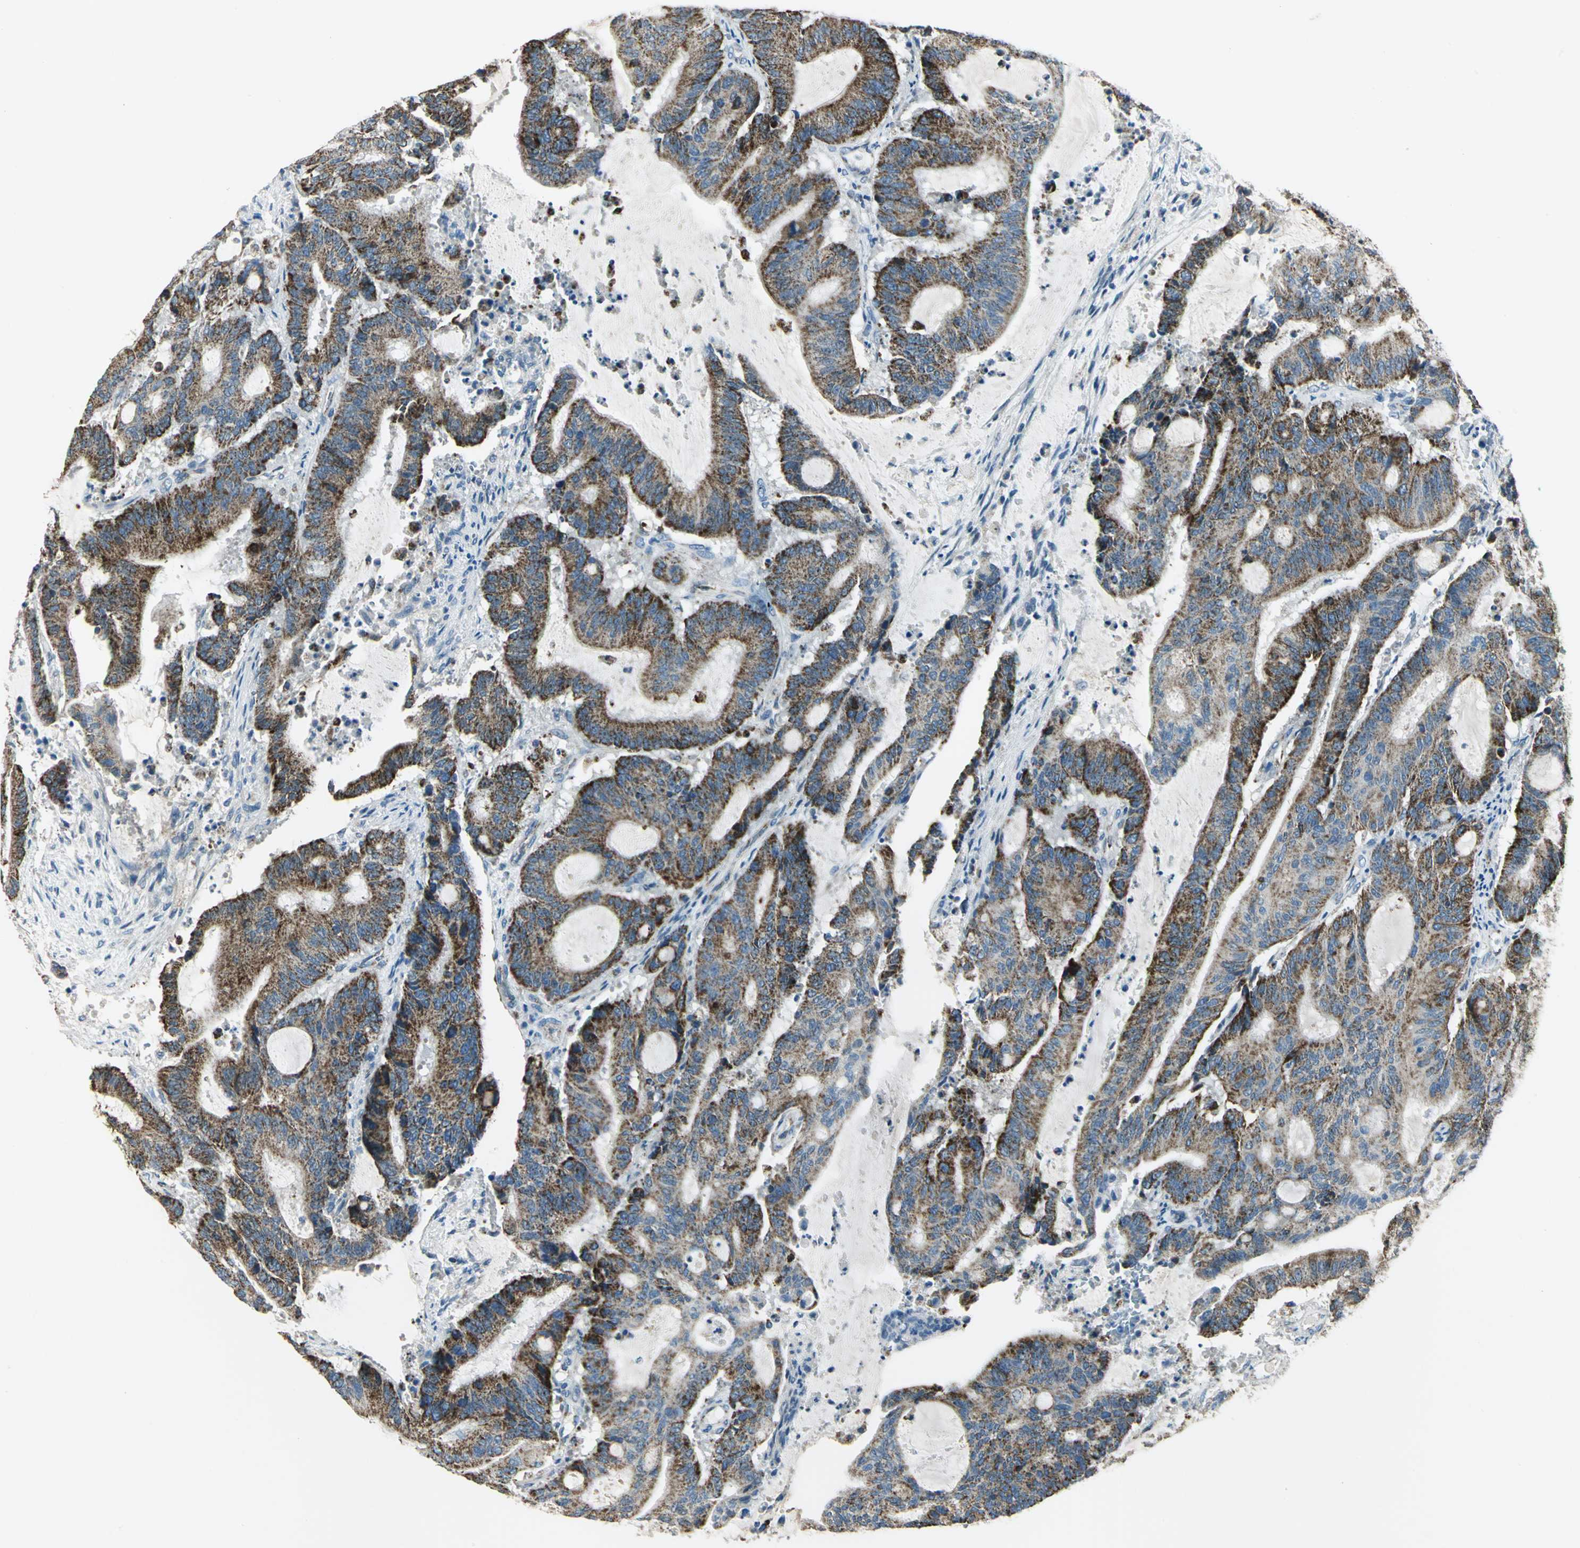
{"staining": {"intensity": "strong", "quantity": ">75%", "location": "cytoplasmic/membranous"}, "tissue": "liver cancer", "cell_type": "Tumor cells", "image_type": "cancer", "snomed": [{"axis": "morphology", "description": "Cholangiocarcinoma"}, {"axis": "topography", "description": "Liver"}], "caption": "The photomicrograph exhibits staining of liver cancer, revealing strong cytoplasmic/membranous protein staining (brown color) within tumor cells.", "gene": "ACADM", "patient": {"sex": "female", "age": 73}}